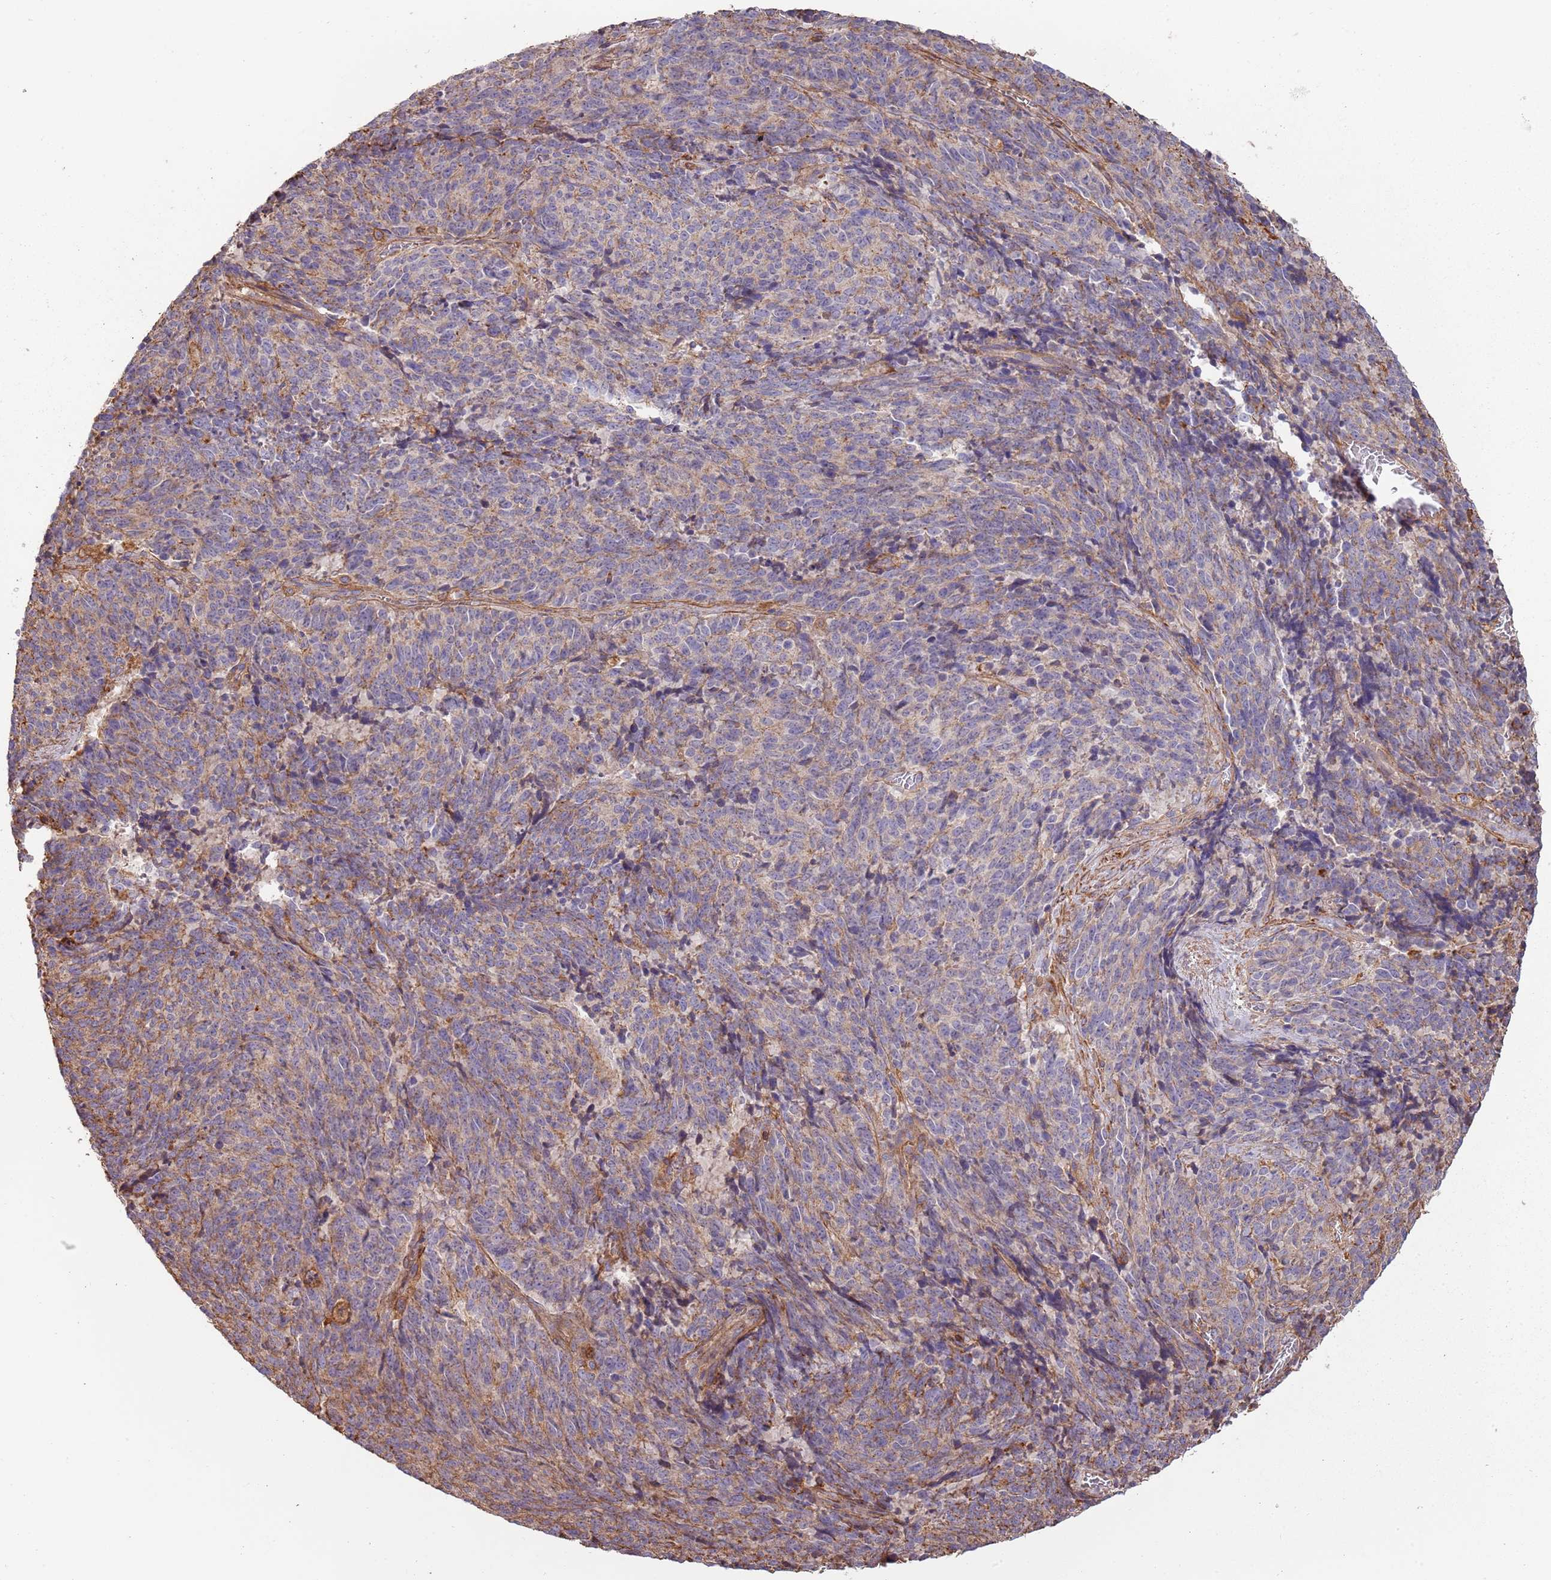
{"staining": {"intensity": "weak", "quantity": "25%-75%", "location": "cytoplasmic/membranous"}, "tissue": "cervical cancer", "cell_type": "Tumor cells", "image_type": "cancer", "snomed": [{"axis": "morphology", "description": "Squamous cell carcinoma, NOS"}, {"axis": "topography", "description": "Cervix"}], "caption": "Immunohistochemistry (IHC) micrograph of neoplastic tissue: human cervical squamous cell carcinoma stained using immunohistochemistry demonstrates low levels of weak protein expression localized specifically in the cytoplasmic/membranous of tumor cells, appearing as a cytoplasmic/membranous brown color.", "gene": "FECH", "patient": {"sex": "female", "age": 29}}